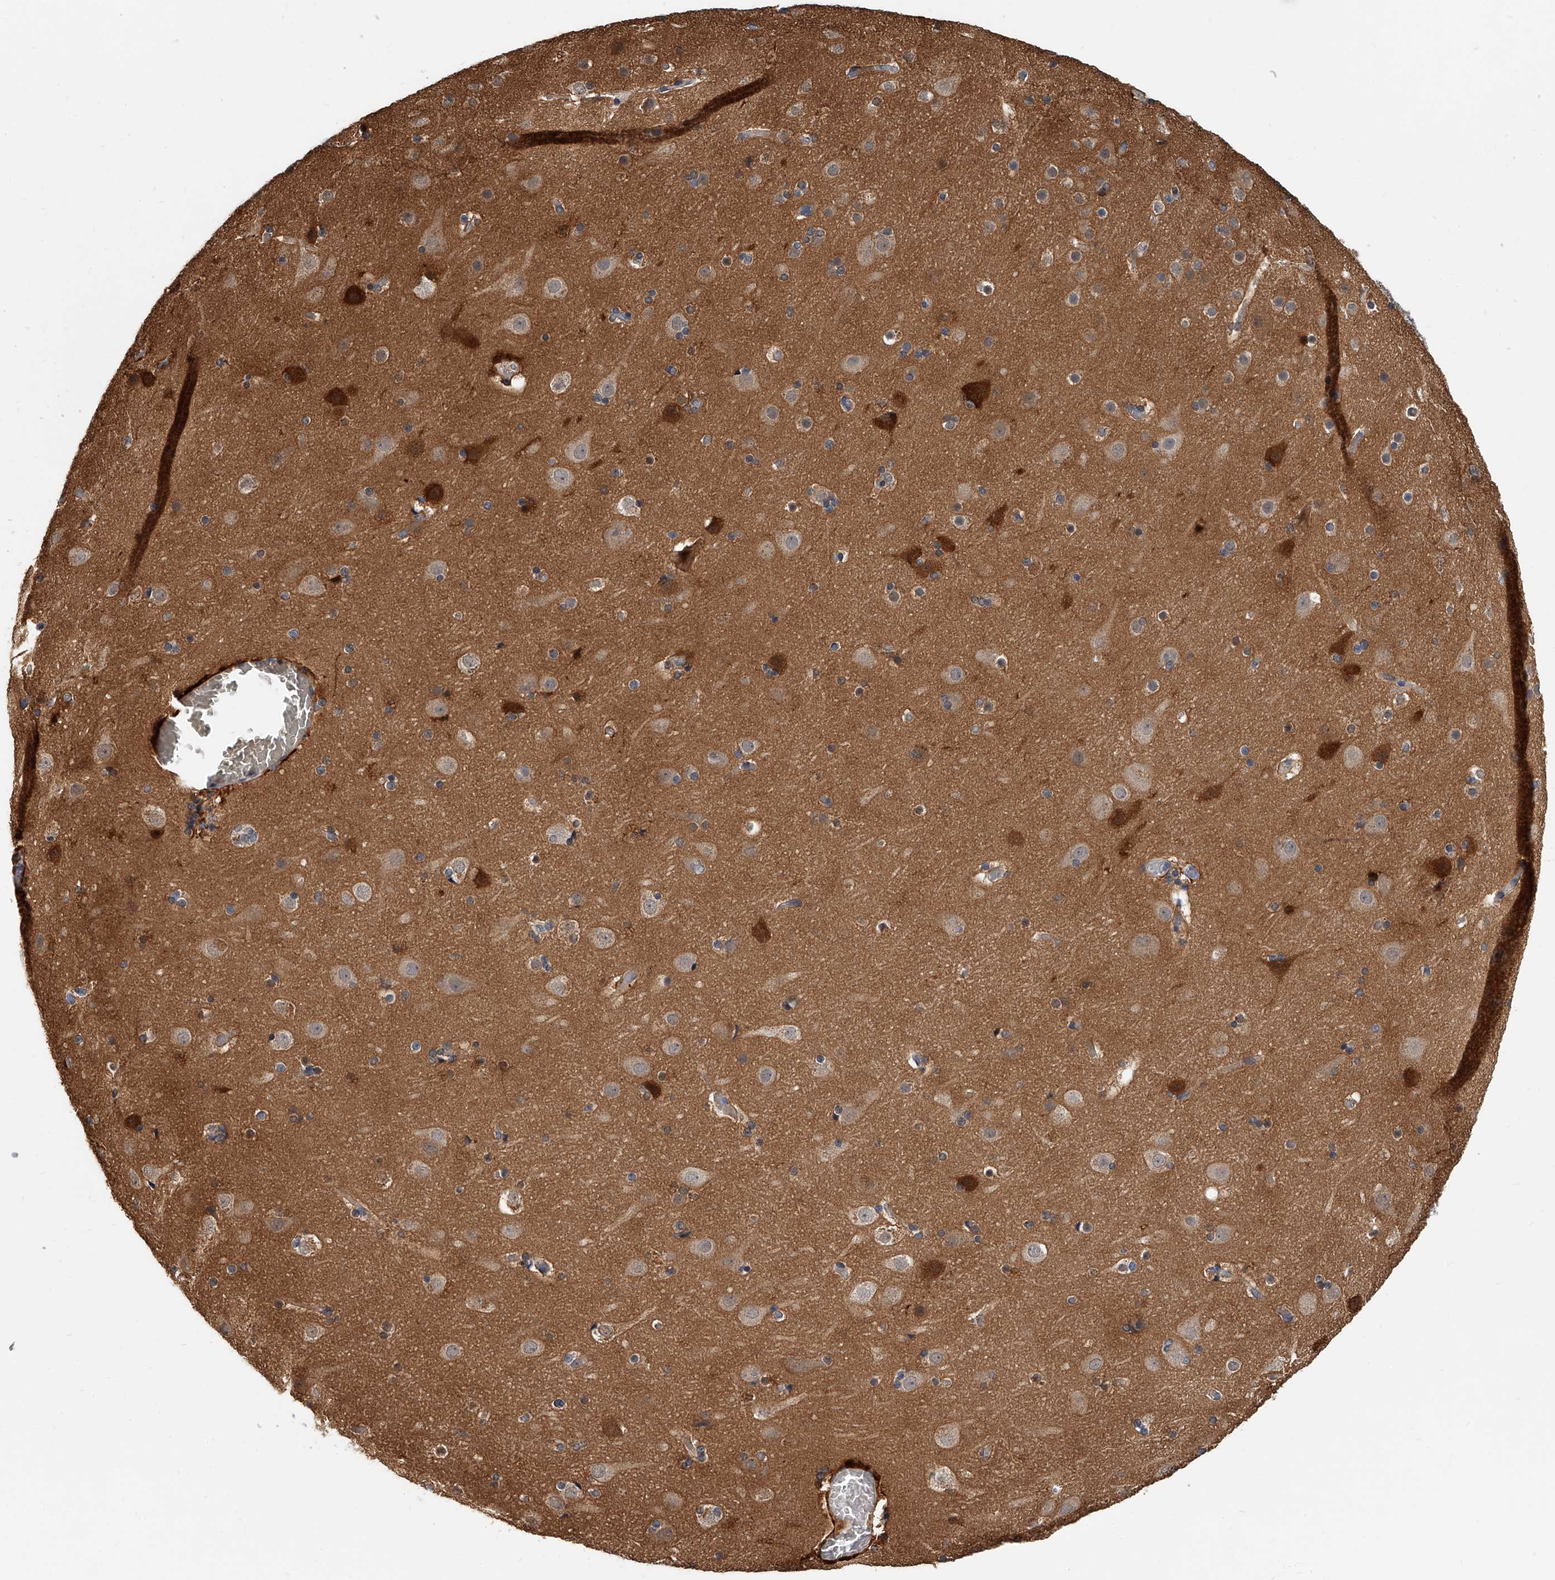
{"staining": {"intensity": "negative", "quantity": "none", "location": "none"}, "tissue": "cerebral cortex", "cell_type": "Endothelial cells", "image_type": "normal", "snomed": [{"axis": "morphology", "description": "Normal tissue, NOS"}, {"axis": "topography", "description": "Cerebral cortex"}], "caption": "Immunohistochemical staining of benign cerebral cortex displays no significant staining in endothelial cells. (Brightfield microscopy of DAB (3,3'-diaminobenzidine) immunohistochemistry at high magnification).", "gene": "CD200", "patient": {"sex": "male", "age": 57}}